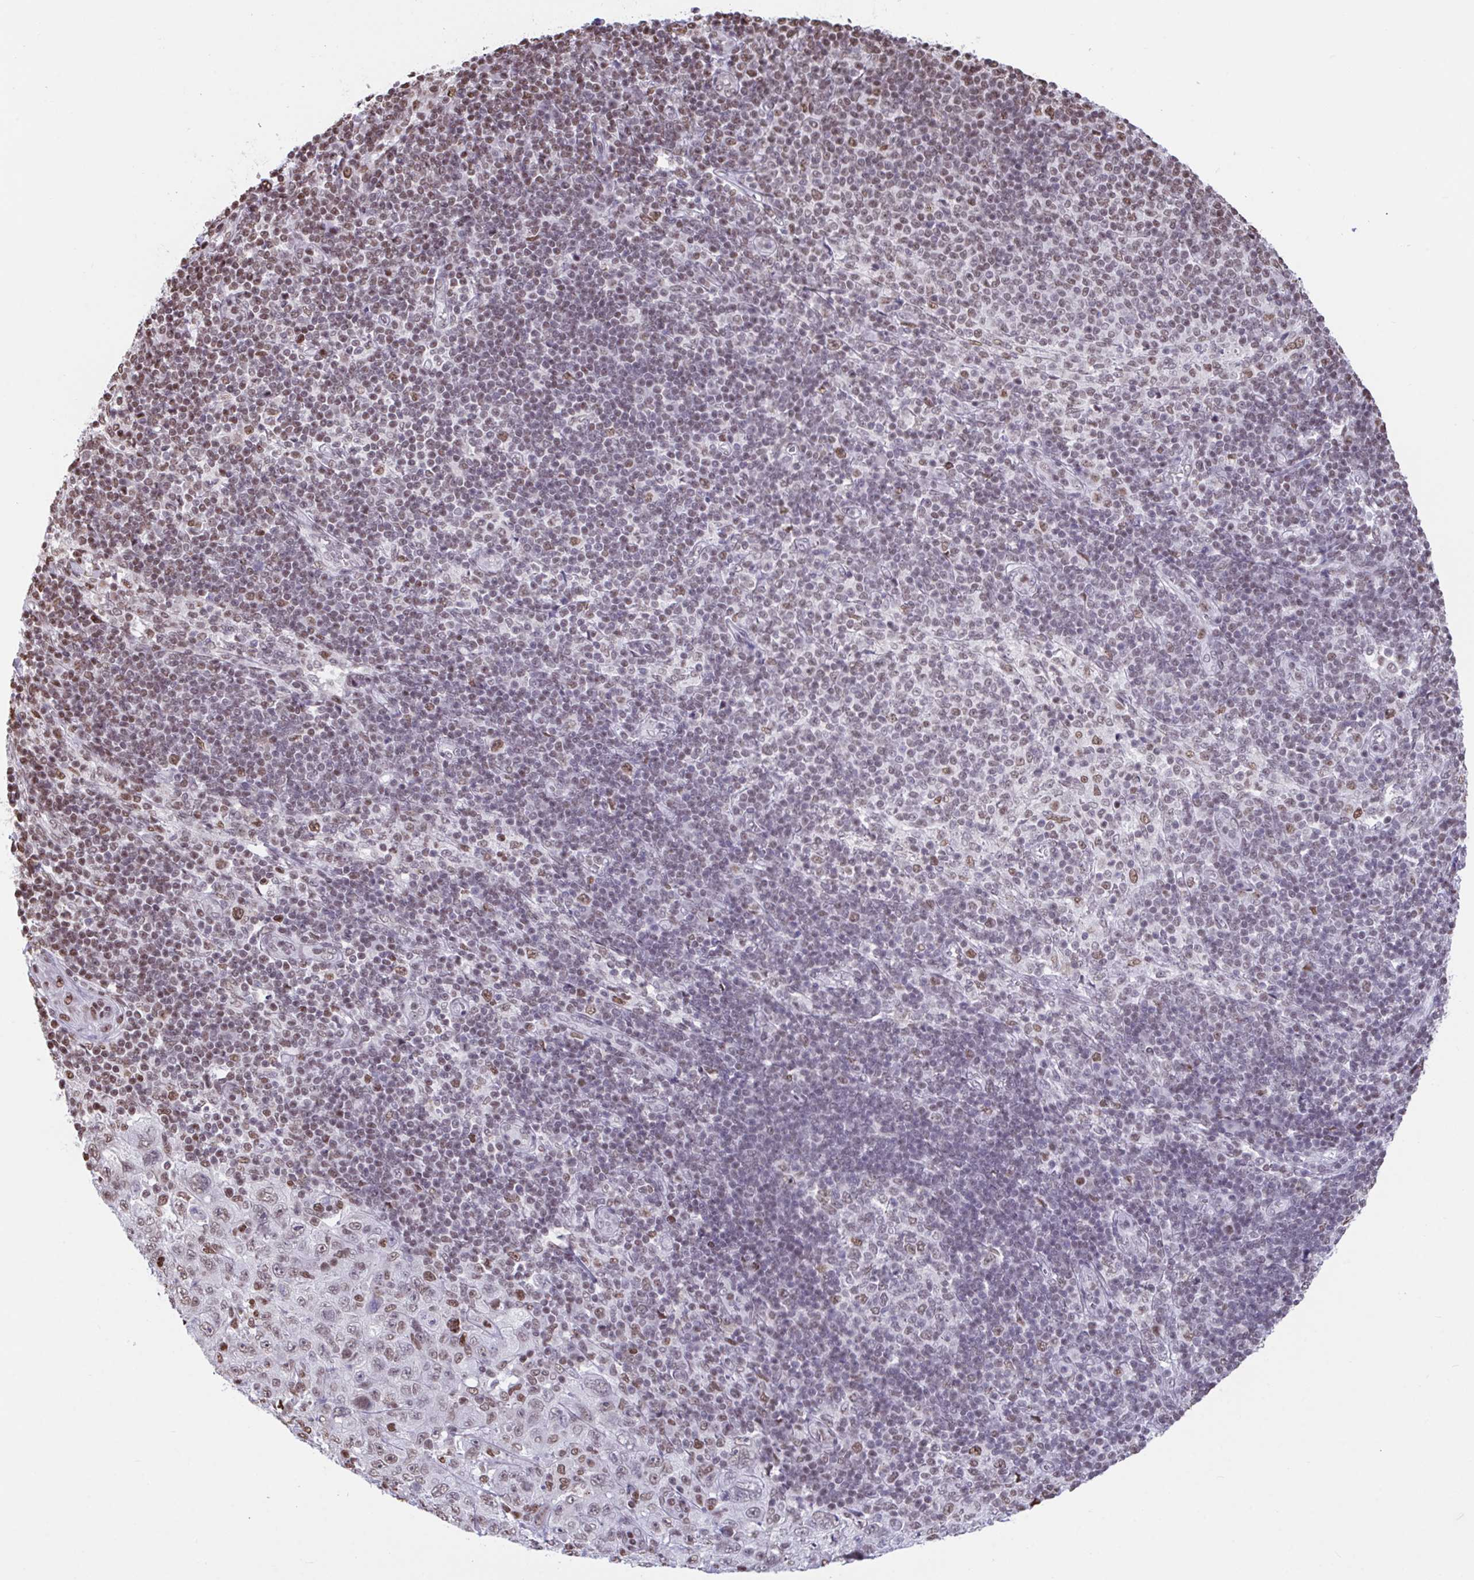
{"staining": {"intensity": "moderate", "quantity": "25%-75%", "location": "nuclear"}, "tissue": "pancreatic cancer", "cell_type": "Tumor cells", "image_type": "cancer", "snomed": [{"axis": "morphology", "description": "Adenocarcinoma, NOS"}, {"axis": "topography", "description": "Pancreas"}], "caption": "This image displays pancreatic cancer (adenocarcinoma) stained with IHC to label a protein in brown. The nuclear of tumor cells show moderate positivity for the protein. Nuclei are counter-stained blue.", "gene": "HNRNPDL", "patient": {"sex": "male", "age": 68}}